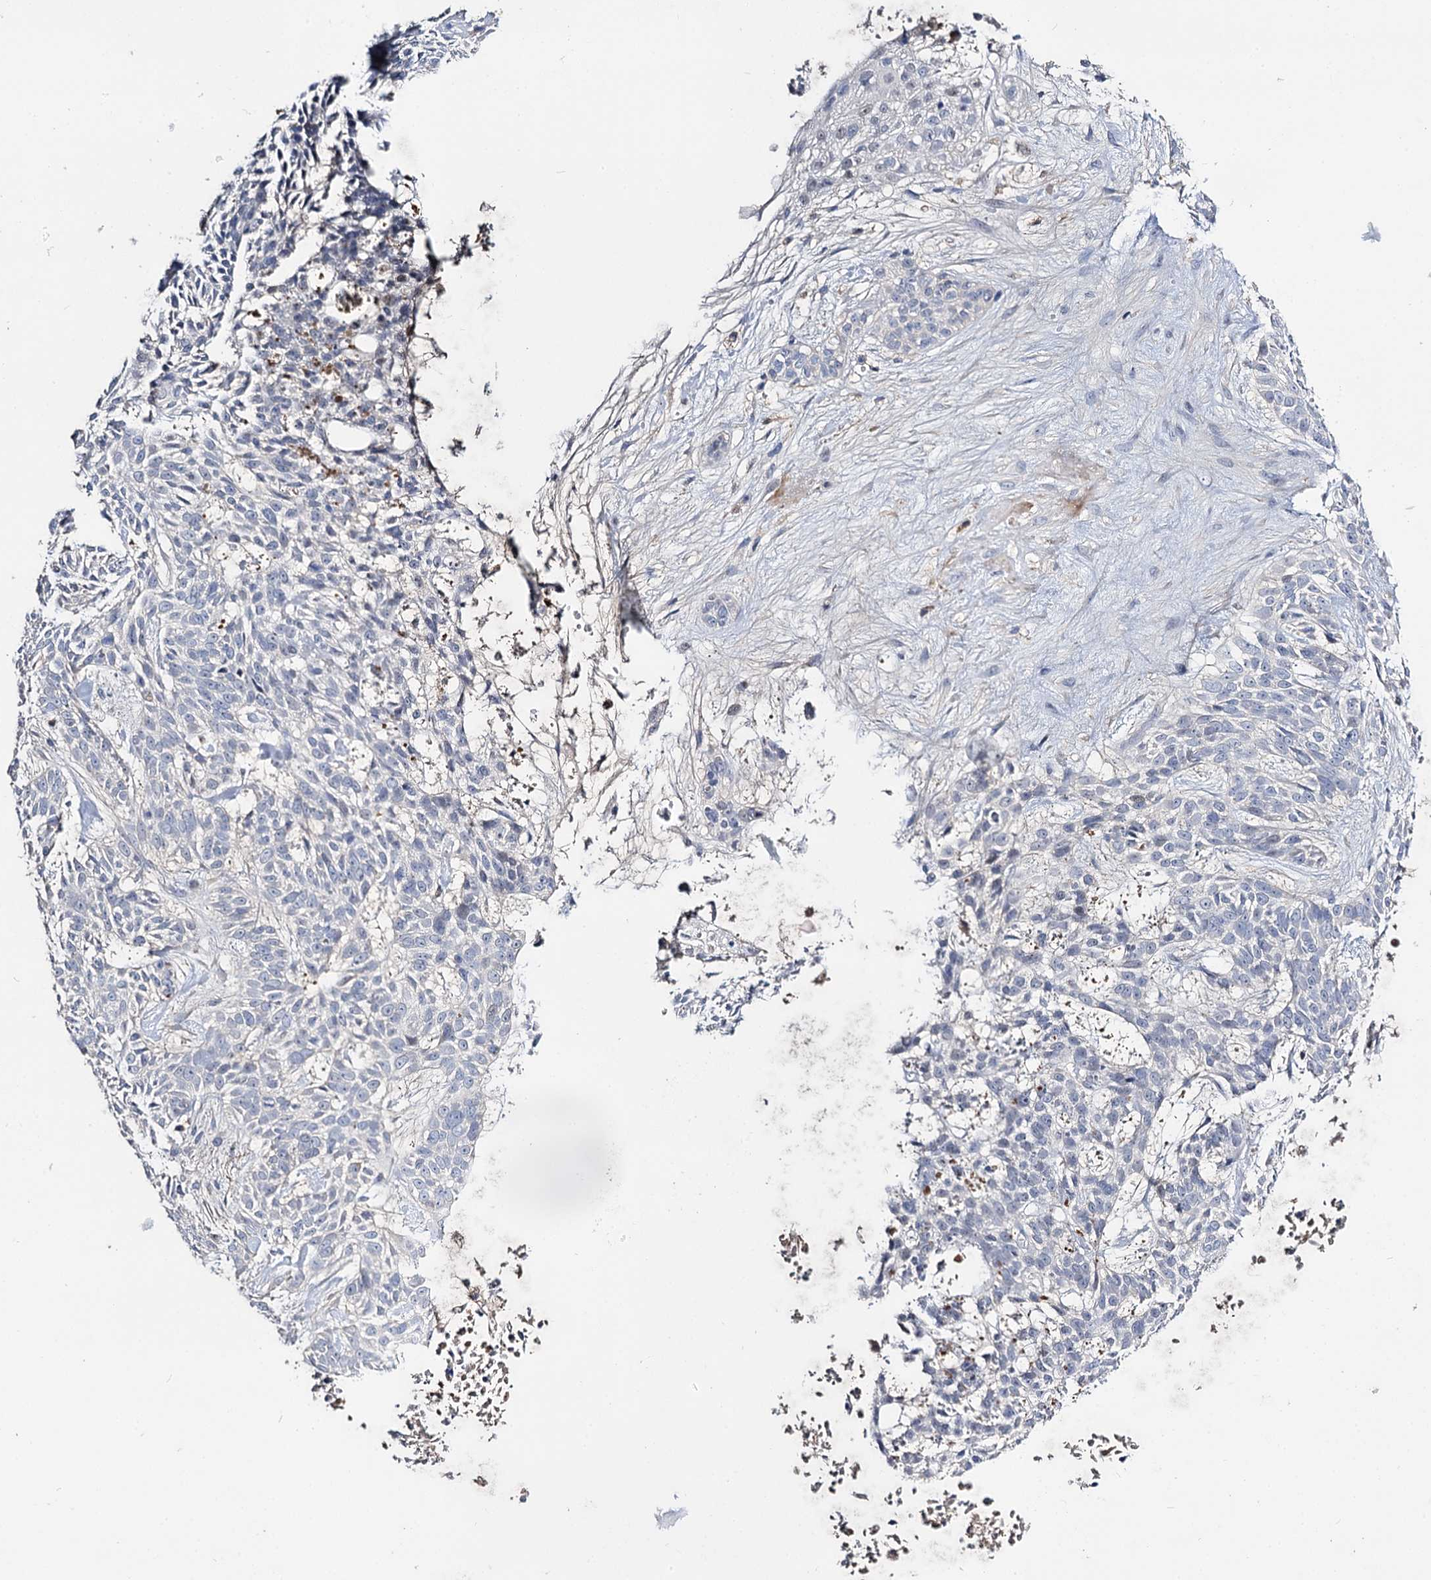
{"staining": {"intensity": "weak", "quantity": "<25%", "location": "nuclear"}, "tissue": "skin cancer", "cell_type": "Tumor cells", "image_type": "cancer", "snomed": [{"axis": "morphology", "description": "Basal cell carcinoma"}, {"axis": "topography", "description": "Skin"}], "caption": "A high-resolution histopathology image shows IHC staining of skin cancer, which demonstrates no significant staining in tumor cells. Nuclei are stained in blue.", "gene": "DNAH6", "patient": {"sex": "male", "age": 75}}